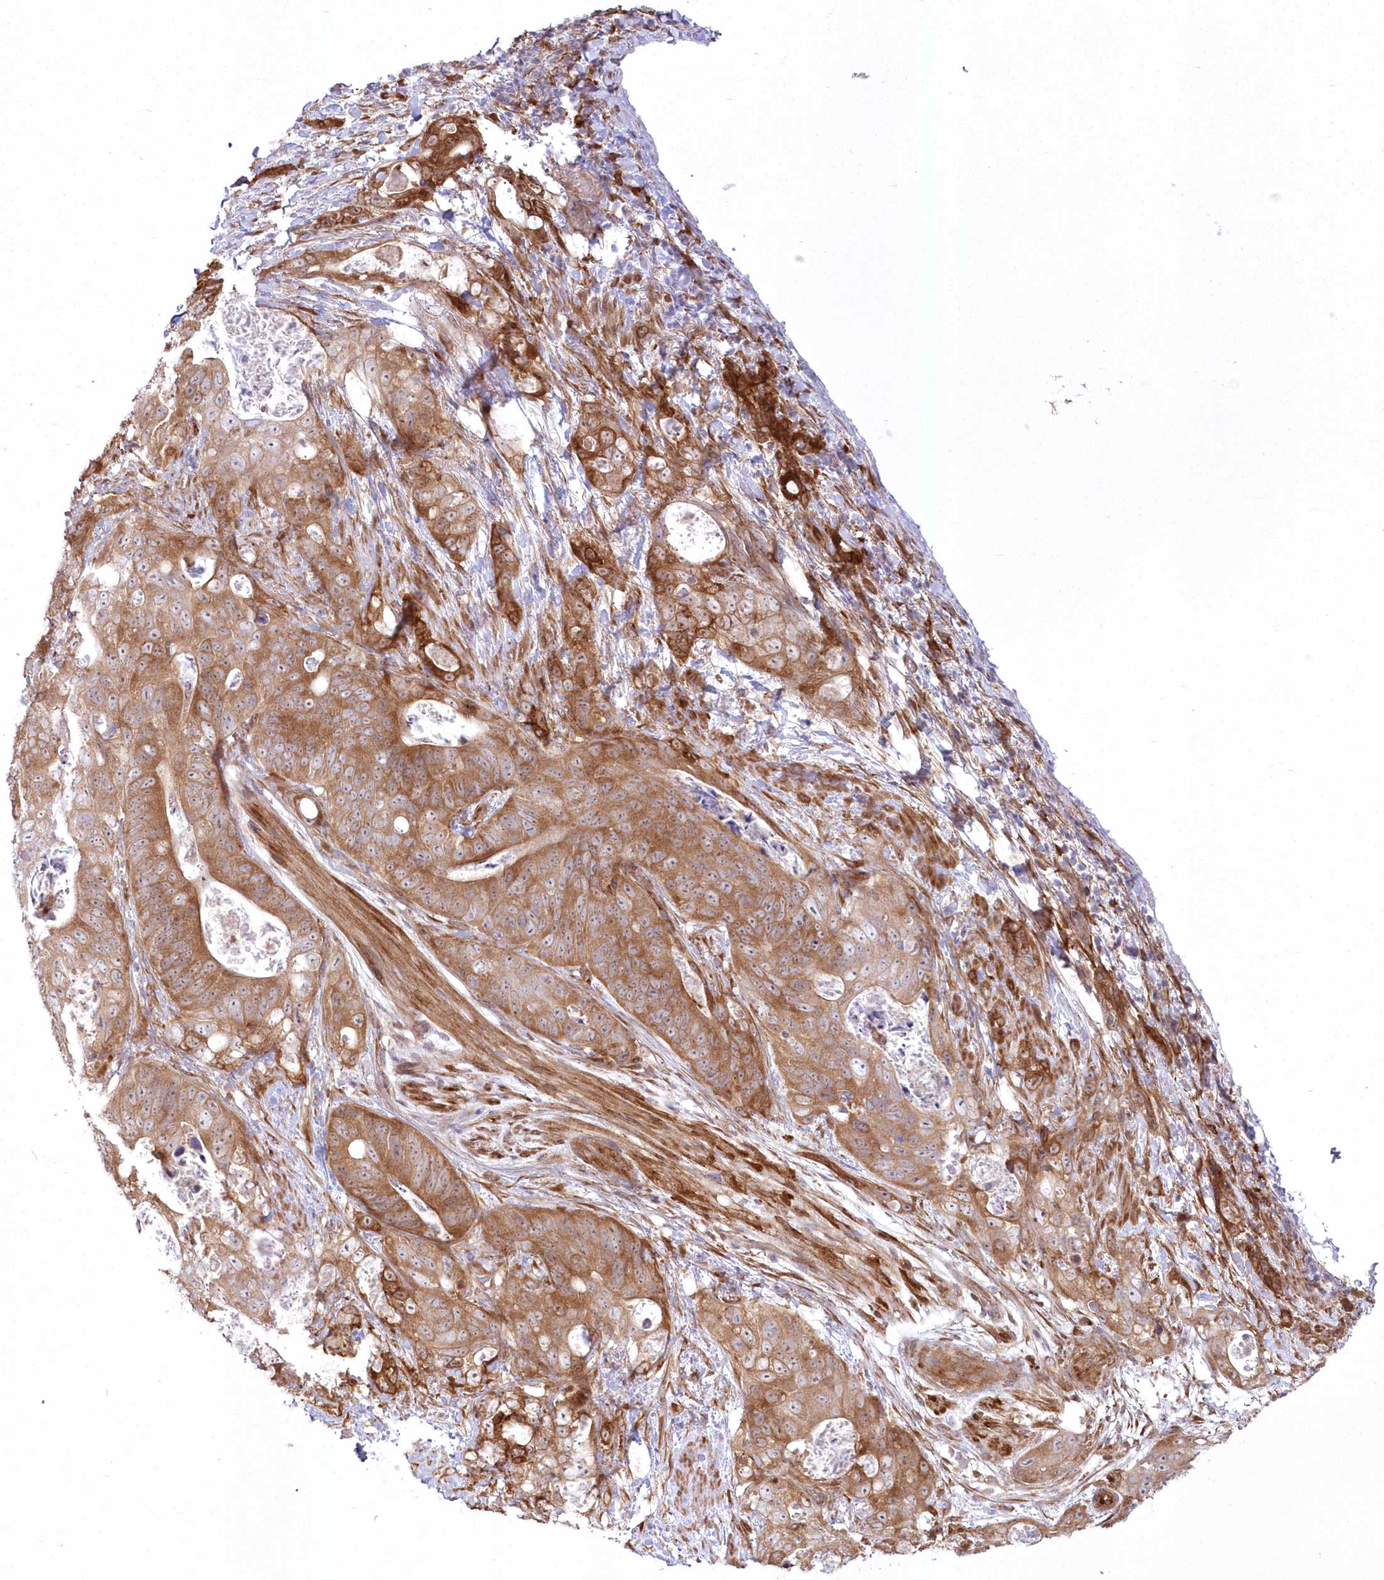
{"staining": {"intensity": "moderate", "quantity": ">75%", "location": "cytoplasmic/membranous"}, "tissue": "stomach cancer", "cell_type": "Tumor cells", "image_type": "cancer", "snomed": [{"axis": "morphology", "description": "Normal tissue, NOS"}, {"axis": "morphology", "description": "Adenocarcinoma, NOS"}, {"axis": "topography", "description": "Stomach"}], "caption": "High-power microscopy captured an immunohistochemistry micrograph of stomach adenocarcinoma, revealing moderate cytoplasmic/membranous expression in approximately >75% of tumor cells.", "gene": "SH3PXD2B", "patient": {"sex": "female", "age": 89}}